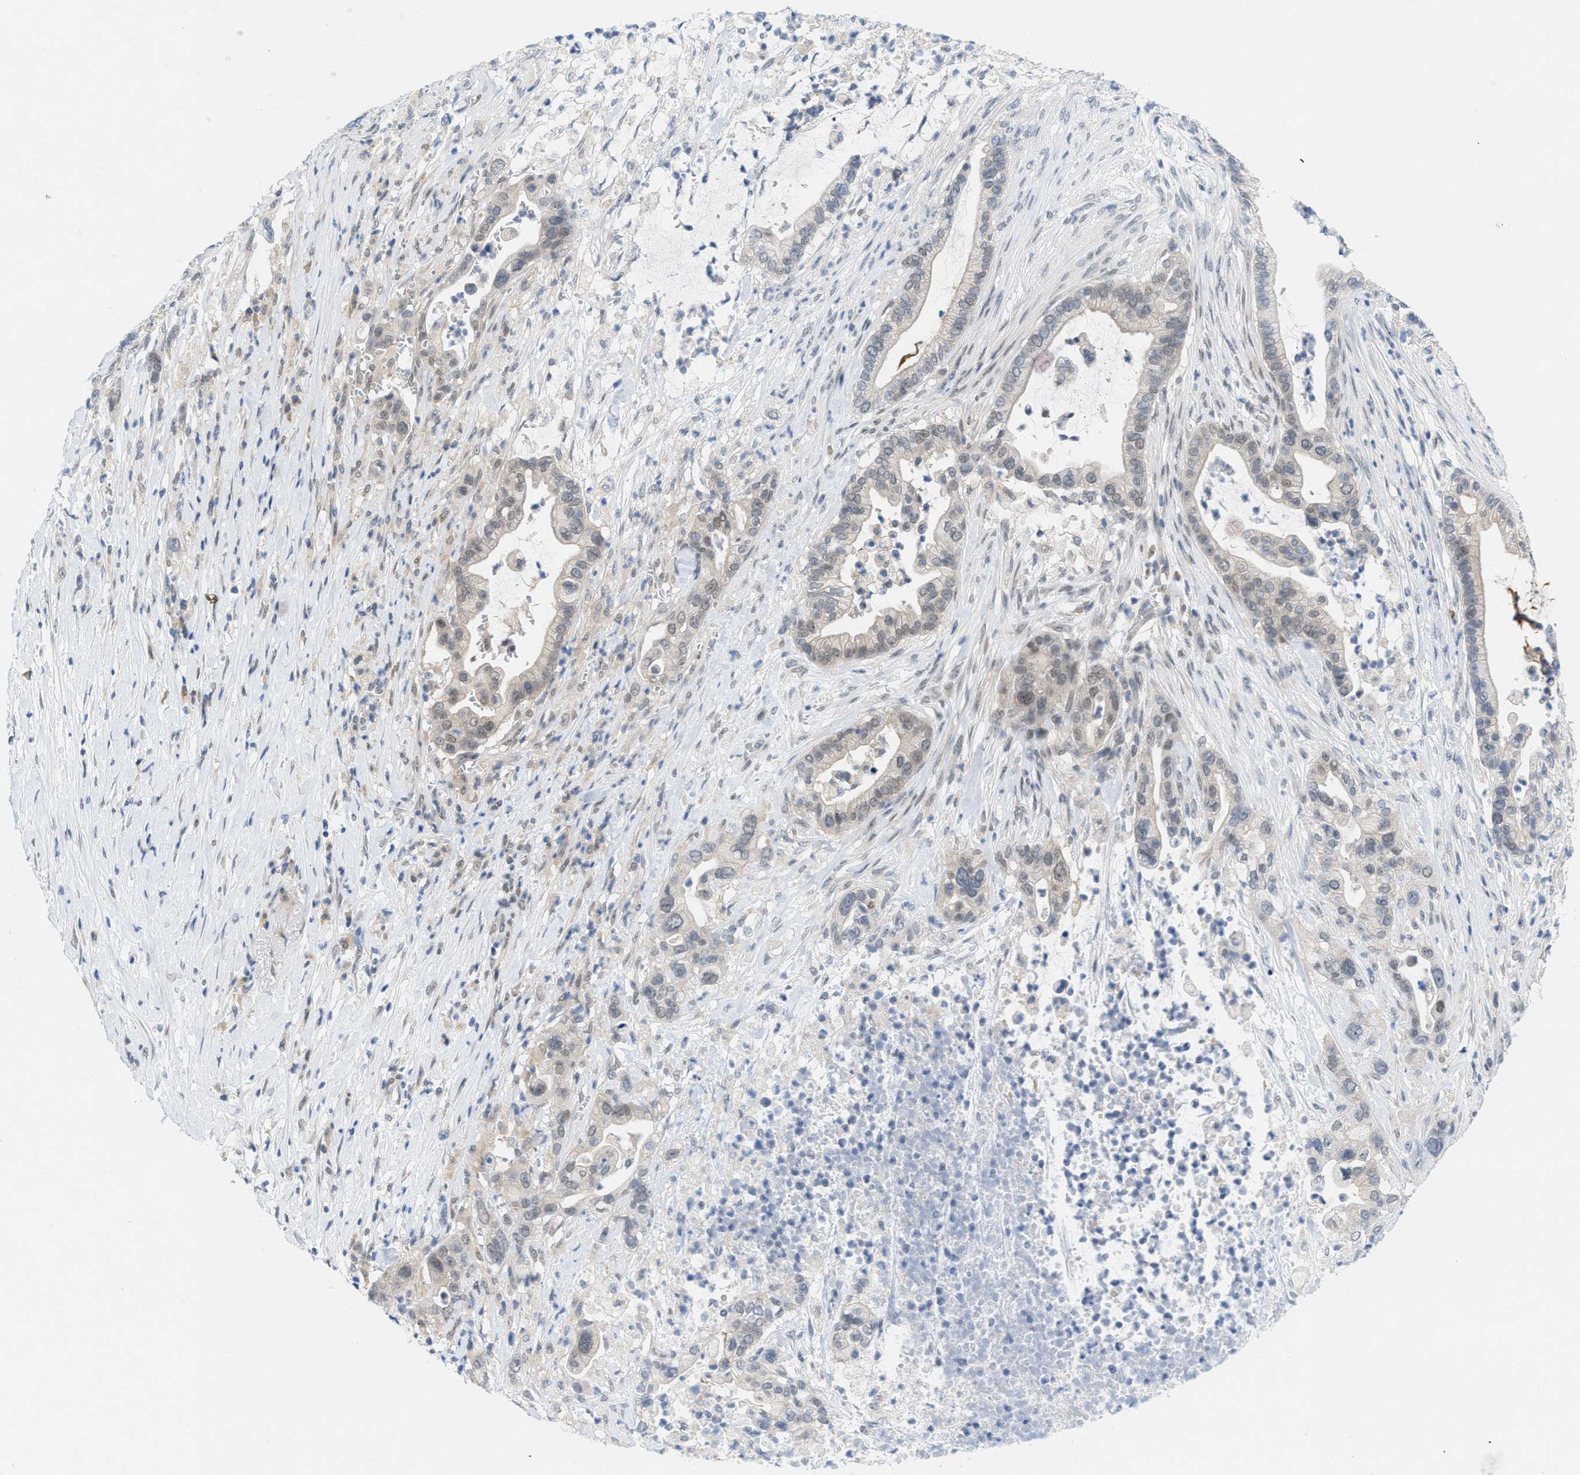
{"staining": {"intensity": "weak", "quantity": "<25%", "location": "nuclear"}, "tissue": "pancreatic cancer", "cell_type": "Tumor cells", "image_type": "cancer", "snomed": [{"axis": "morphology", "description": "Adenocarcinoma, NOS"}, {"axis": "topography", "description": "Pancreas"}], "caption": "This is a micrograph of immunohistochemistry (IHC) staining of adenocarcinoma (pancreatic), which shows no expression in tumor cells. (Brightfield microscopy of DAB immunohistochemistry (IHC) at high magnification).", "gene": "WIPI2", "patient": {"sex": "male", "age": 69}}